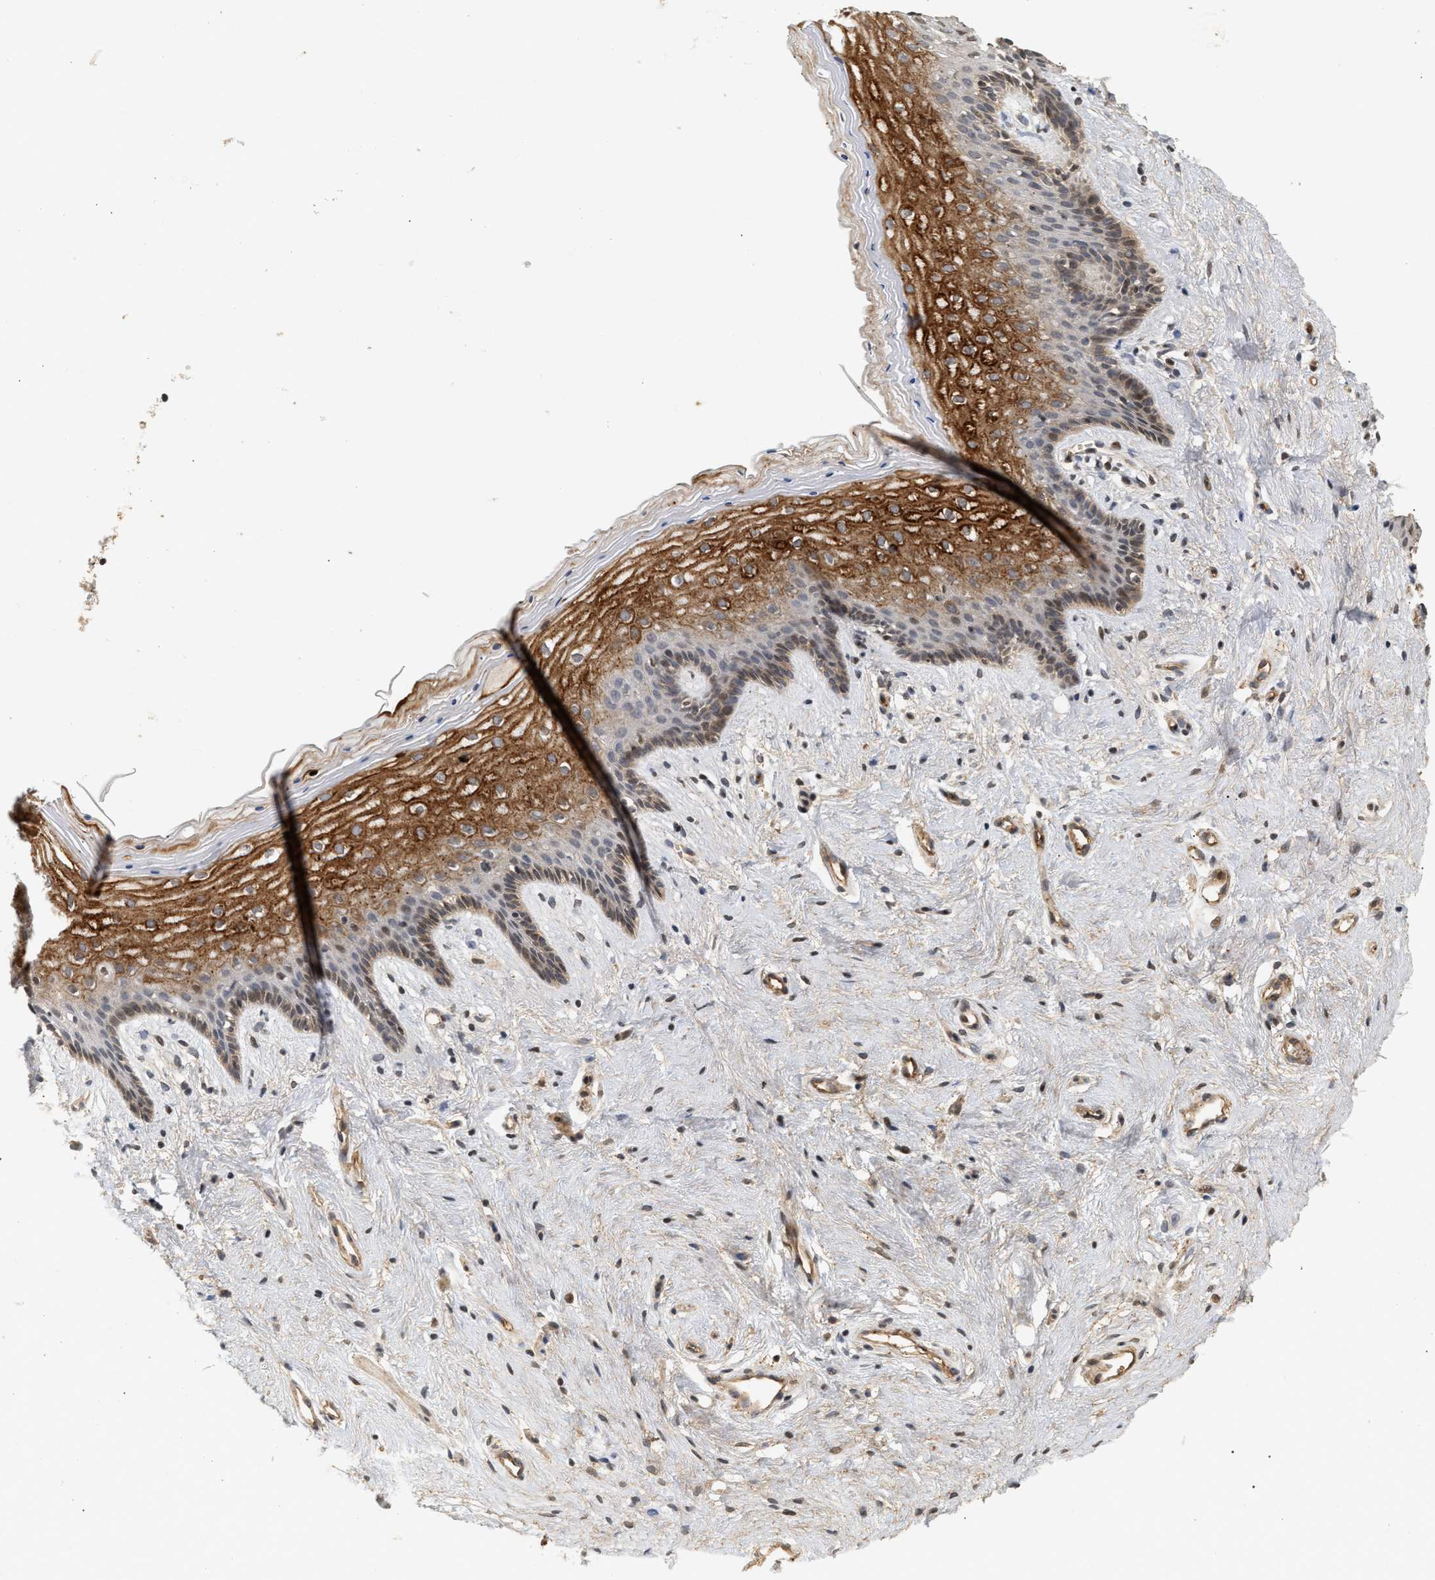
{"staining": {"intensity": "moderate", "quantity": "25%-75%", "location": "cytoplasmic/membranous"}, "tissue": "vagina", "cell_type": "Squamous epithelial cells", "image_type": "normal", "snomed": [{"axis": "morphology", "description": "Normal tissue, NOS"}, {"axis": "topography", "description": "Vagina"}], "caption": "Human vagina stained with a brown dye displays moderate cytoplasmic/membranous positive positivity in approximately 25%-75% of squamous epithelial cells.", "gene": "PLXND1", "patient": {"sex": "female", "age": 44}}